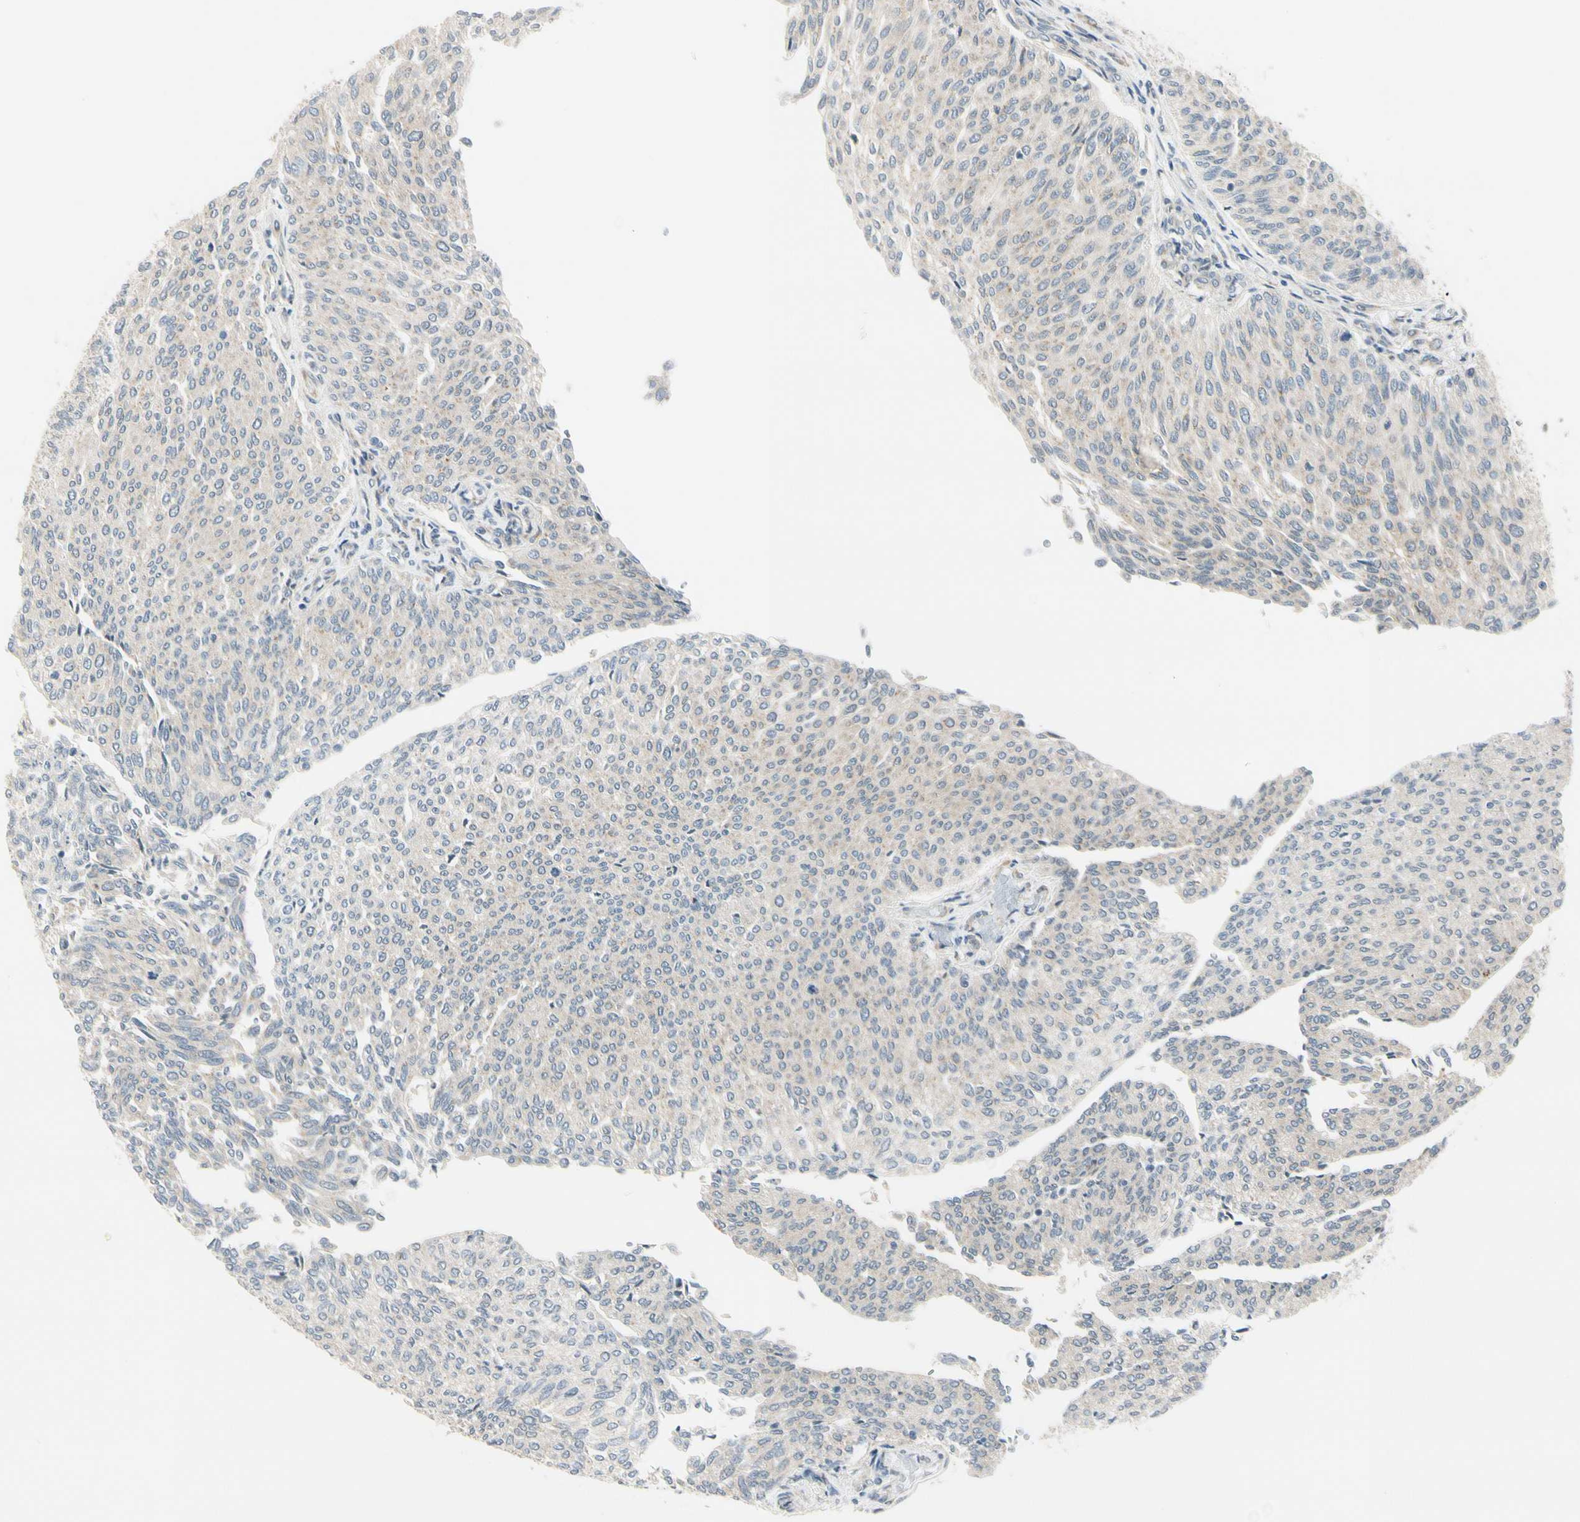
{"staining": {"intensity": "moderate", "quantity": "25%-75%", "location": "cytoplasmic/membranous"}, "tissue": "urothelial cancer", "cell_type": "Tumor cells", "image_type": "cancer", "snomed": [{"axis": "morphology", "description": "Urothelial carcinoma, Low grade"}, {"axis": "topography", "description": "Urinary bladder"}], "caption": "Tumor cells reveal moderate cytoplasmic/membranous positivity in about 25%-75% of cells in urothelial cancer.", "gene": "RPS6KB2", "patient": {"sex": "female", "age": 79}}